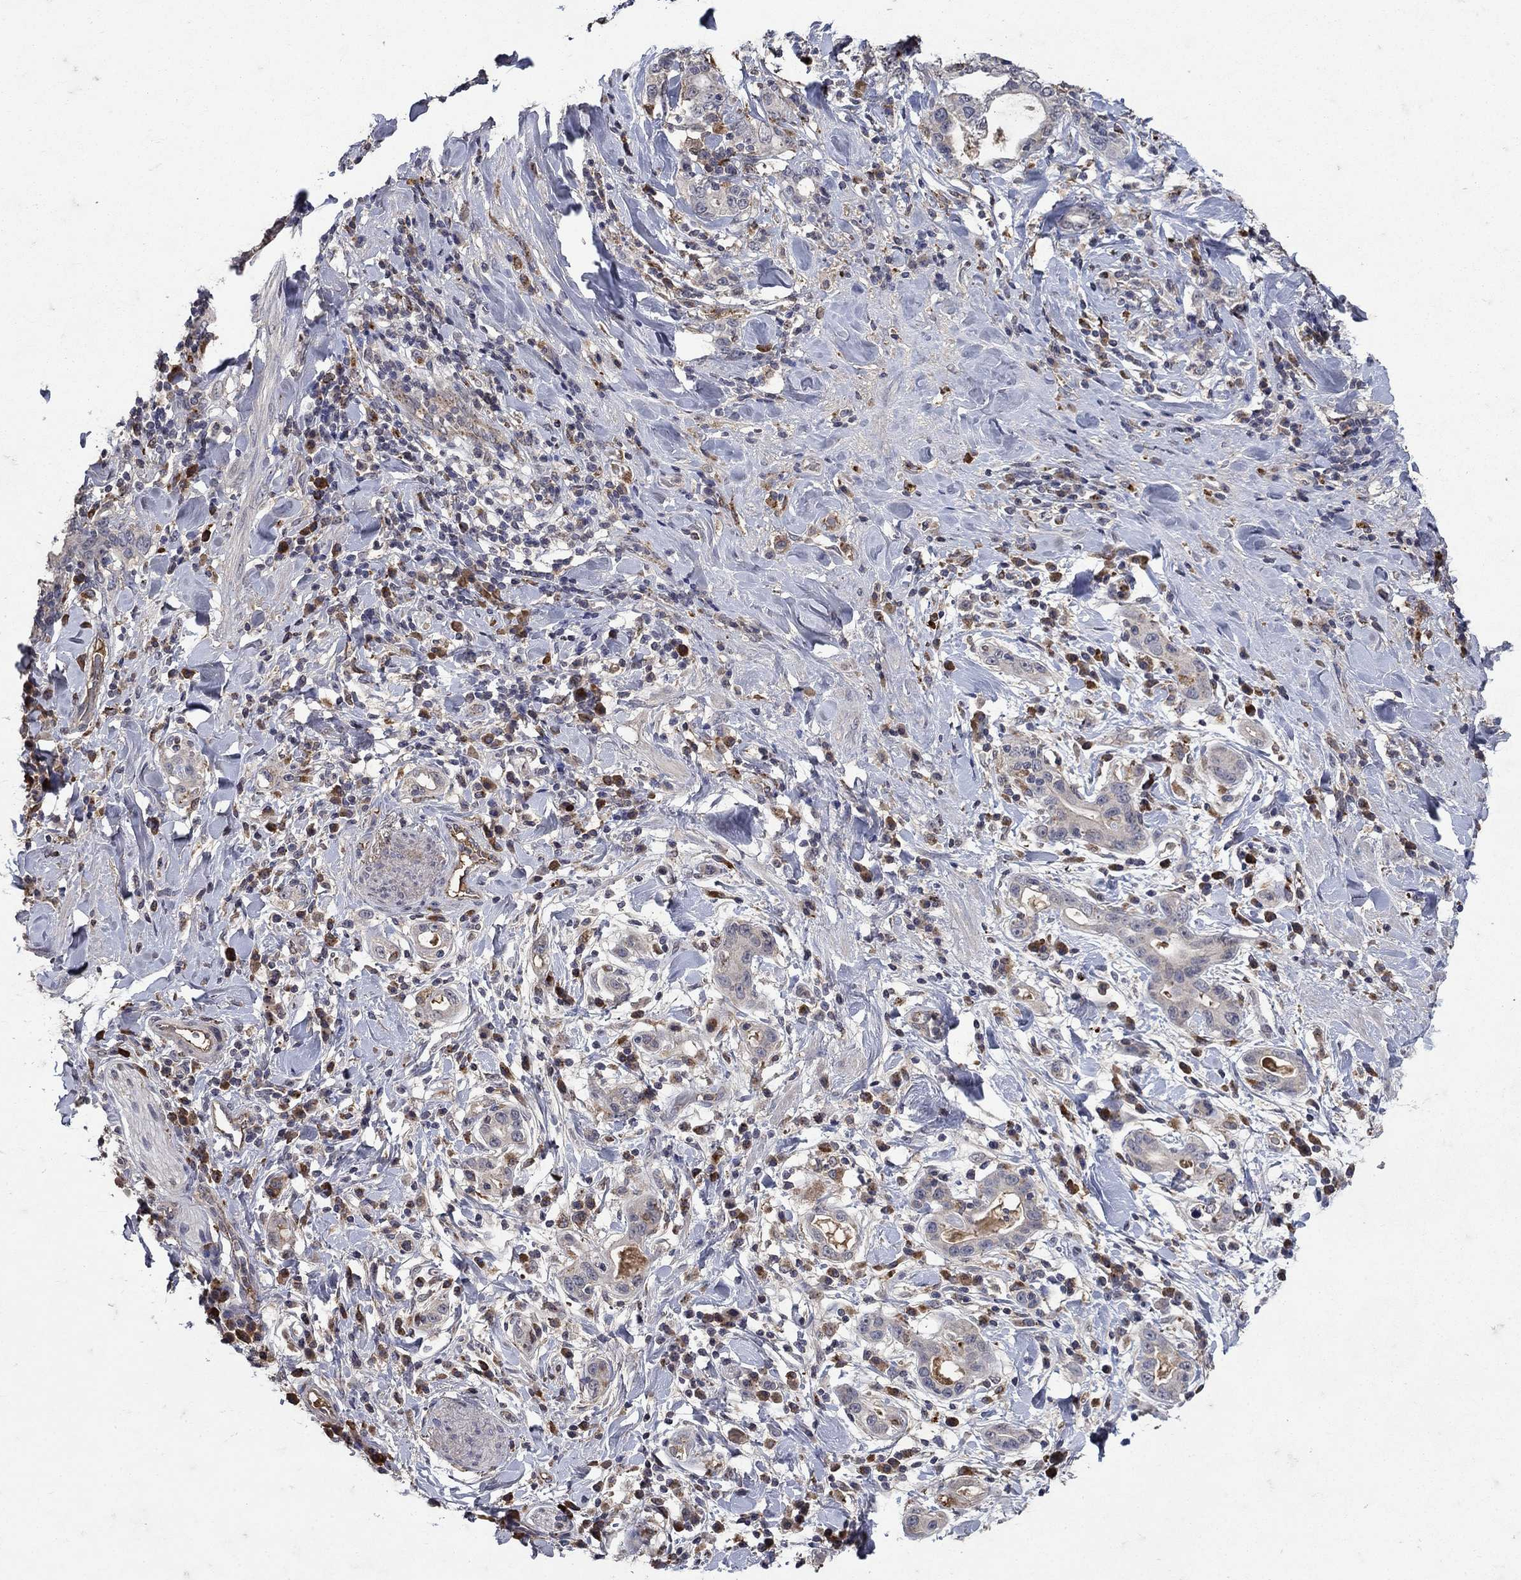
{"staining": {"intensity": "negative", "quantity": "none", "location": "none"}, "tissue": "stomach cancer", "cell_type": "Tumor cells", "image_type": "cancer", "snomed": [{"axis": "morphology", "description": "Adenocarcinoma, NOS"}, {"axis": "topography", "description": "Stomach"}], "caption": "This micrograph is of stomach cancer stained with IHC to label a protein in brown with the nuclei are counter-stained blue. There is no staining in tumor cells. The staining is performed using DAB brown chromogen with nuclei counter-stained in using hematoxylin.", "gene": "NPC2", "patient": {"sex": "male", "age": 79}}